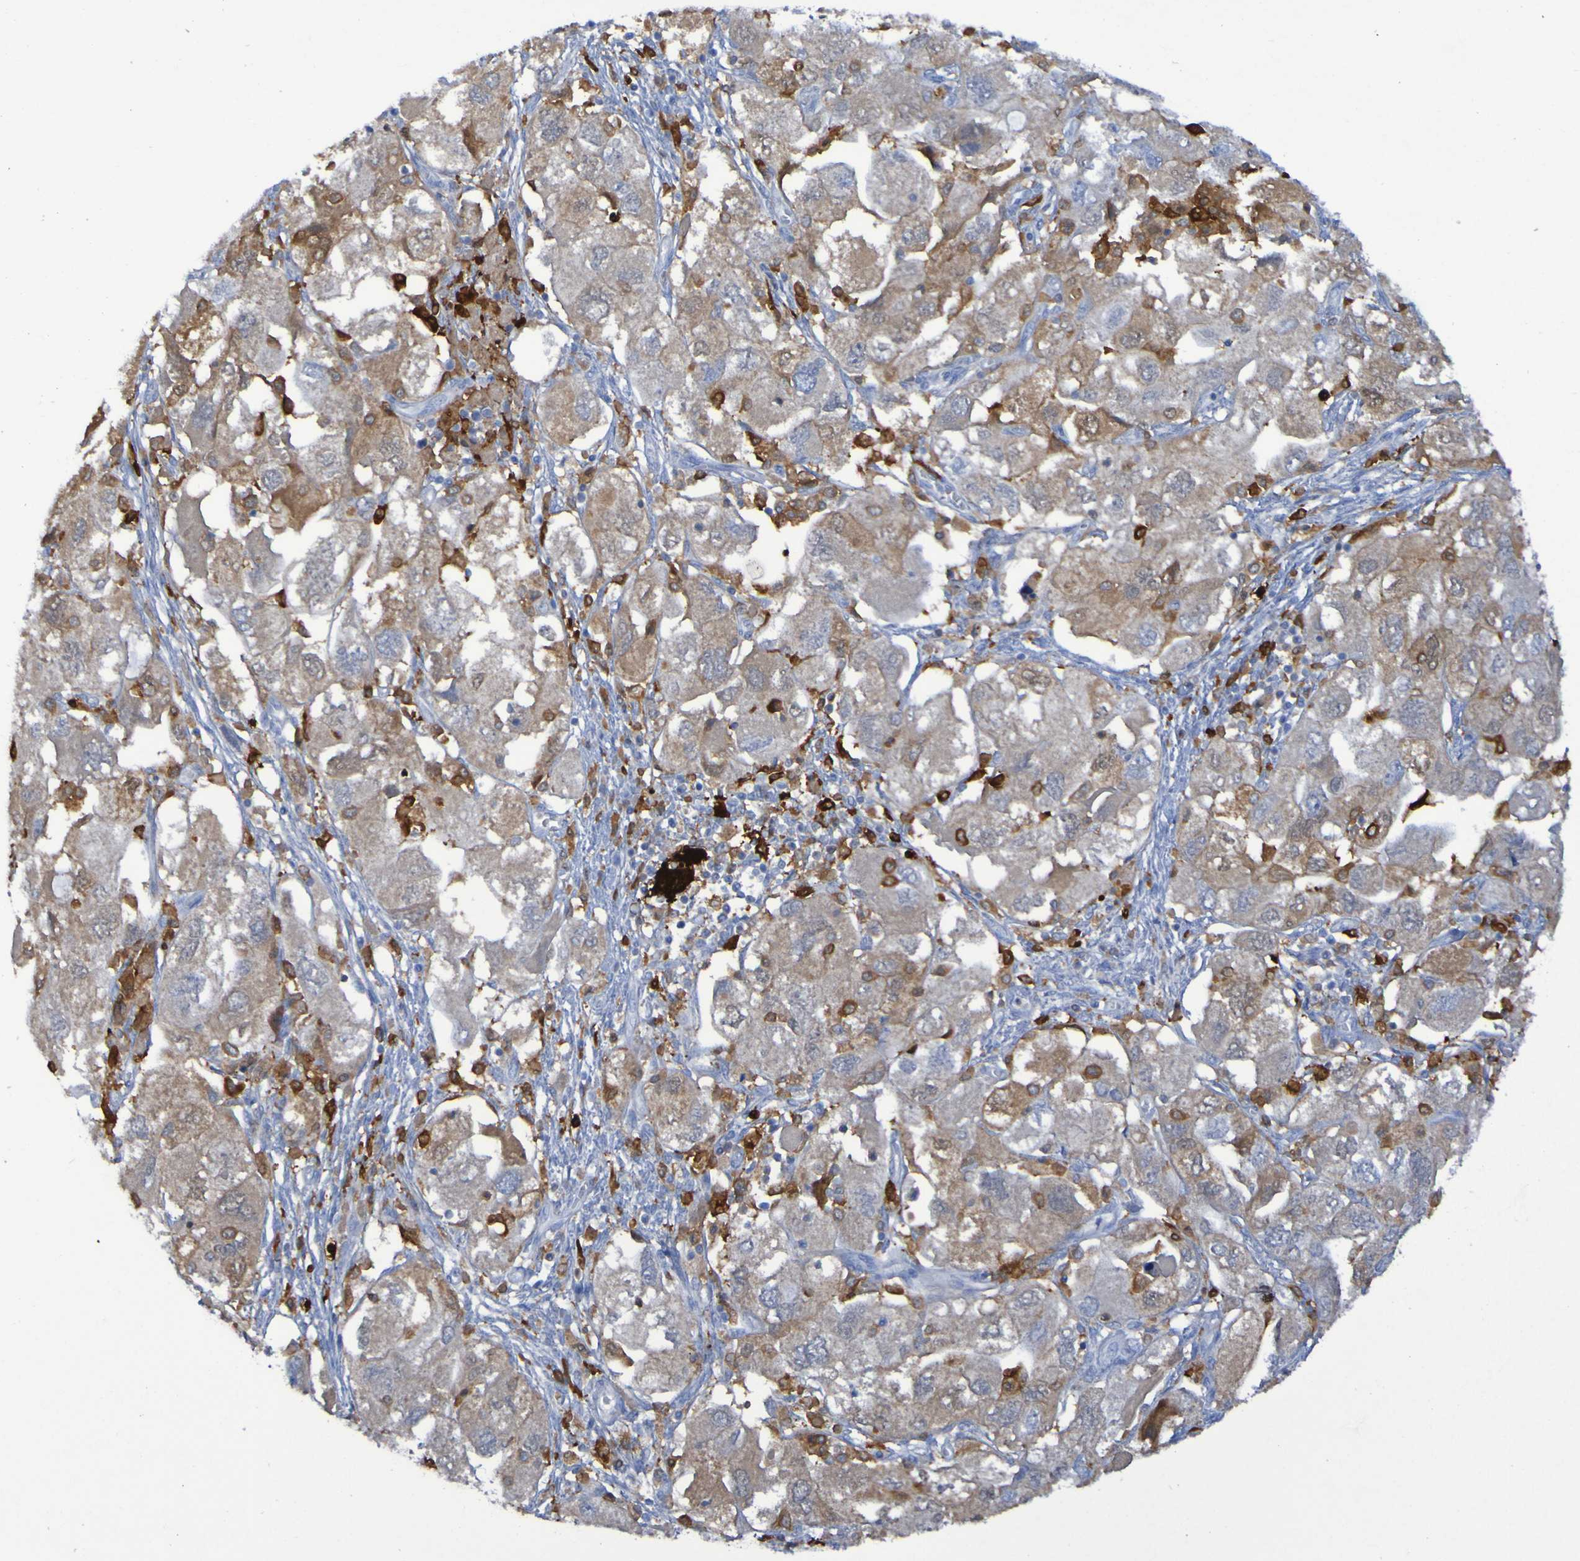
{"staining": {"intensity": "weak", "quantity": ">75%", "location": "cytoplasmic/membranous"}, "tissue": "ovarian cancer", "cell_type": "Tumor cells", "image_type": "cancer", "snomed": [{"axis": "morphology", "description": "Carcinoma, NOS"}, {"axis": "morphology", "description": "Cystadenocarcinoma, serous, NOS"}, {"axis": "topography", "description": "Ovary"}], "caption": "Ovarian carcinoma stained with immunohistochemistry demonstrates weak cytoplasmic/membranous expression in approximately >75% of tumor cells. The protein of interest is shown in brown color, while the nuclei are stained blue.", "gene": "MPPE1", "patient": {"sex": "female", "age": 69}}